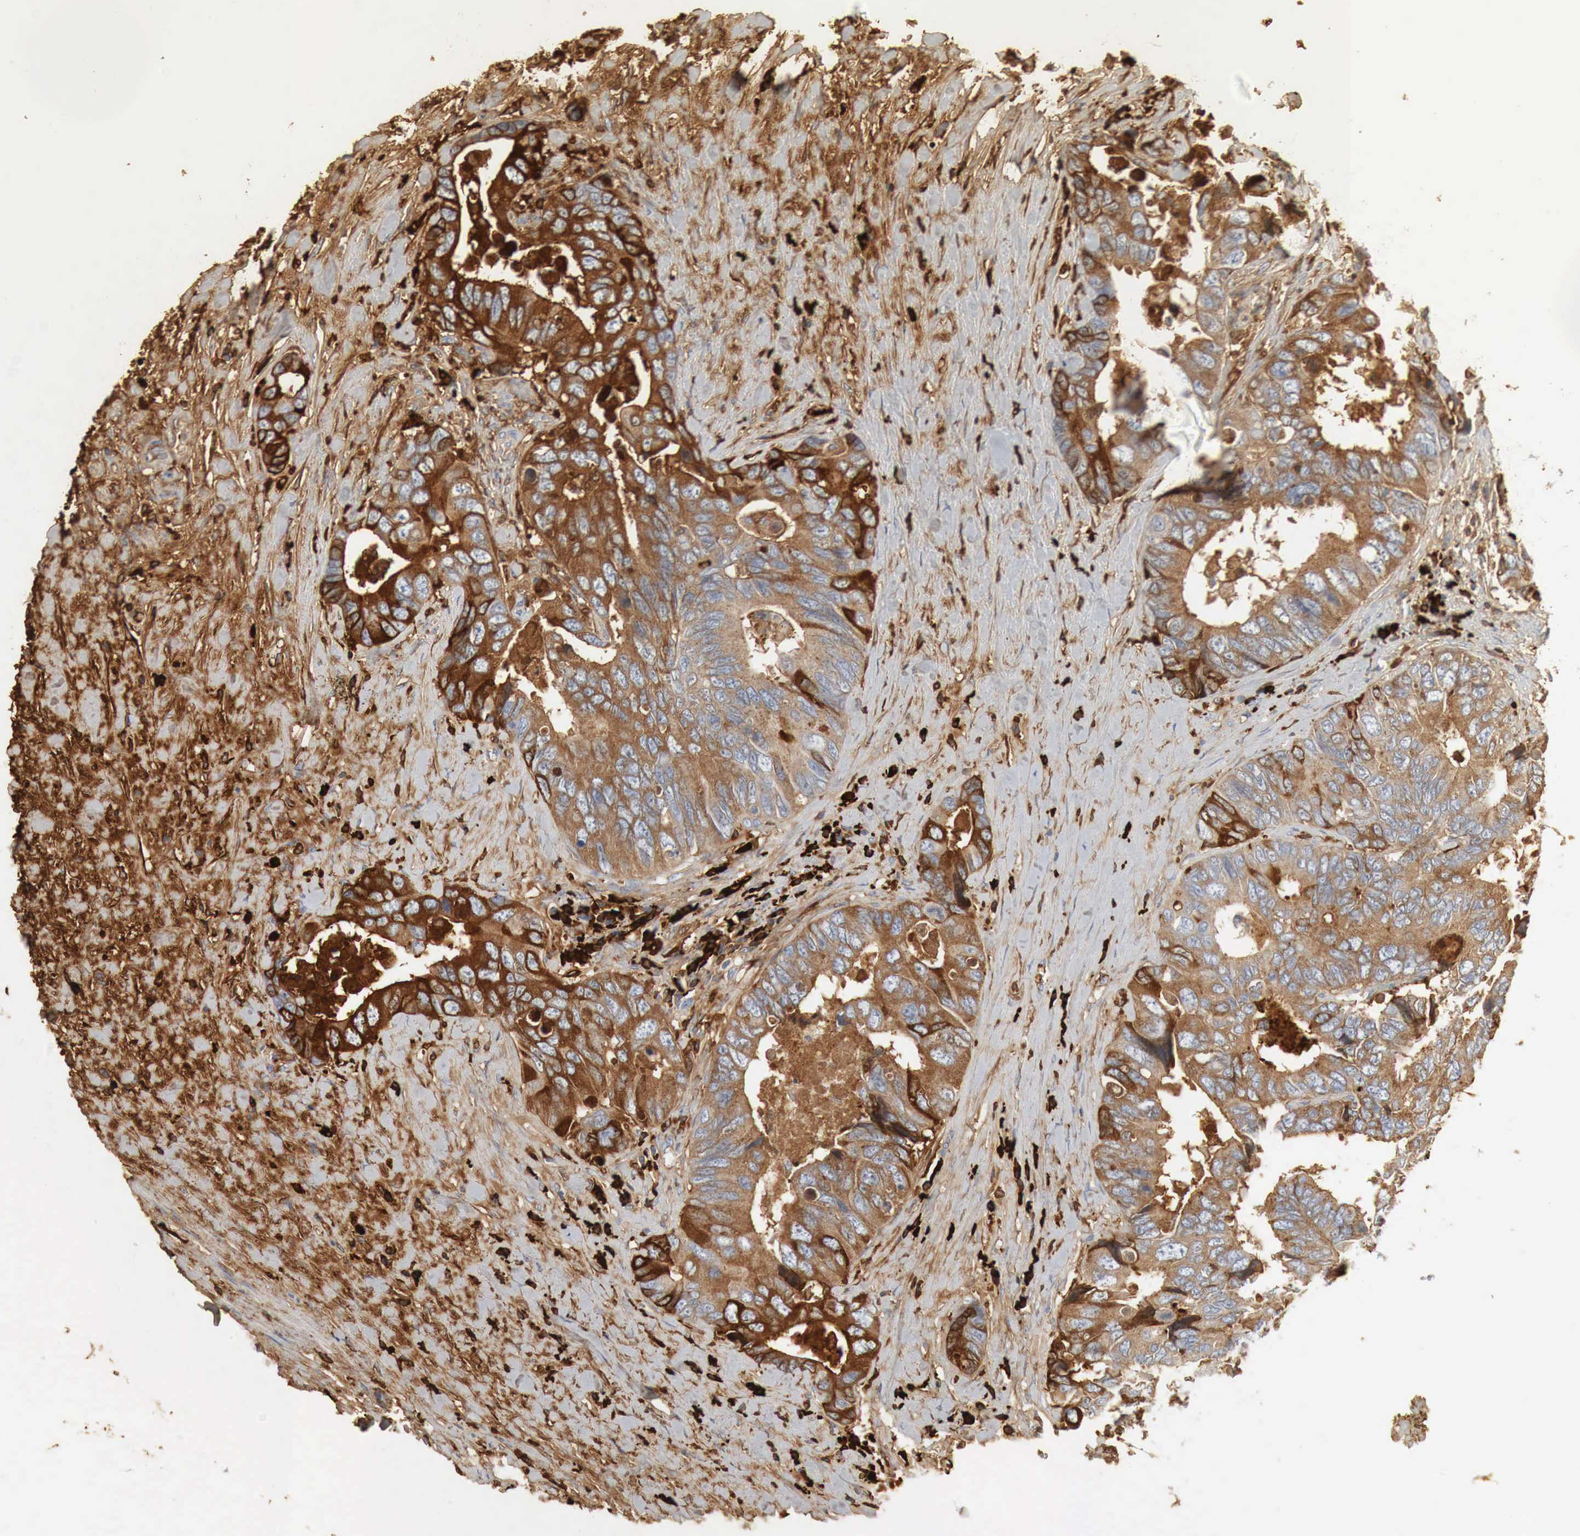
{"staining": {"intensity": "strong", "quantity": "25%-75%", "location": "cytoplasmic/membranous"}, "tissue": "colorectal cancer", "cell_type": "Tumor cells", "image_type": "cancer", "snomed": [{"axis": "morphology", "description": "Adenocarcinoma, NOS"}, {"axis": "topography", "description": "Rectum"}], "caption": "This is an image of immunohistochemistry (IHC) staining of colorectal cancer (adenocarcinoma), which shows strong expression in the cytoplasmic/membranous of tumor cells.", "gene": "IGLC3", "patient": {"sex": "female", "age": 67}}